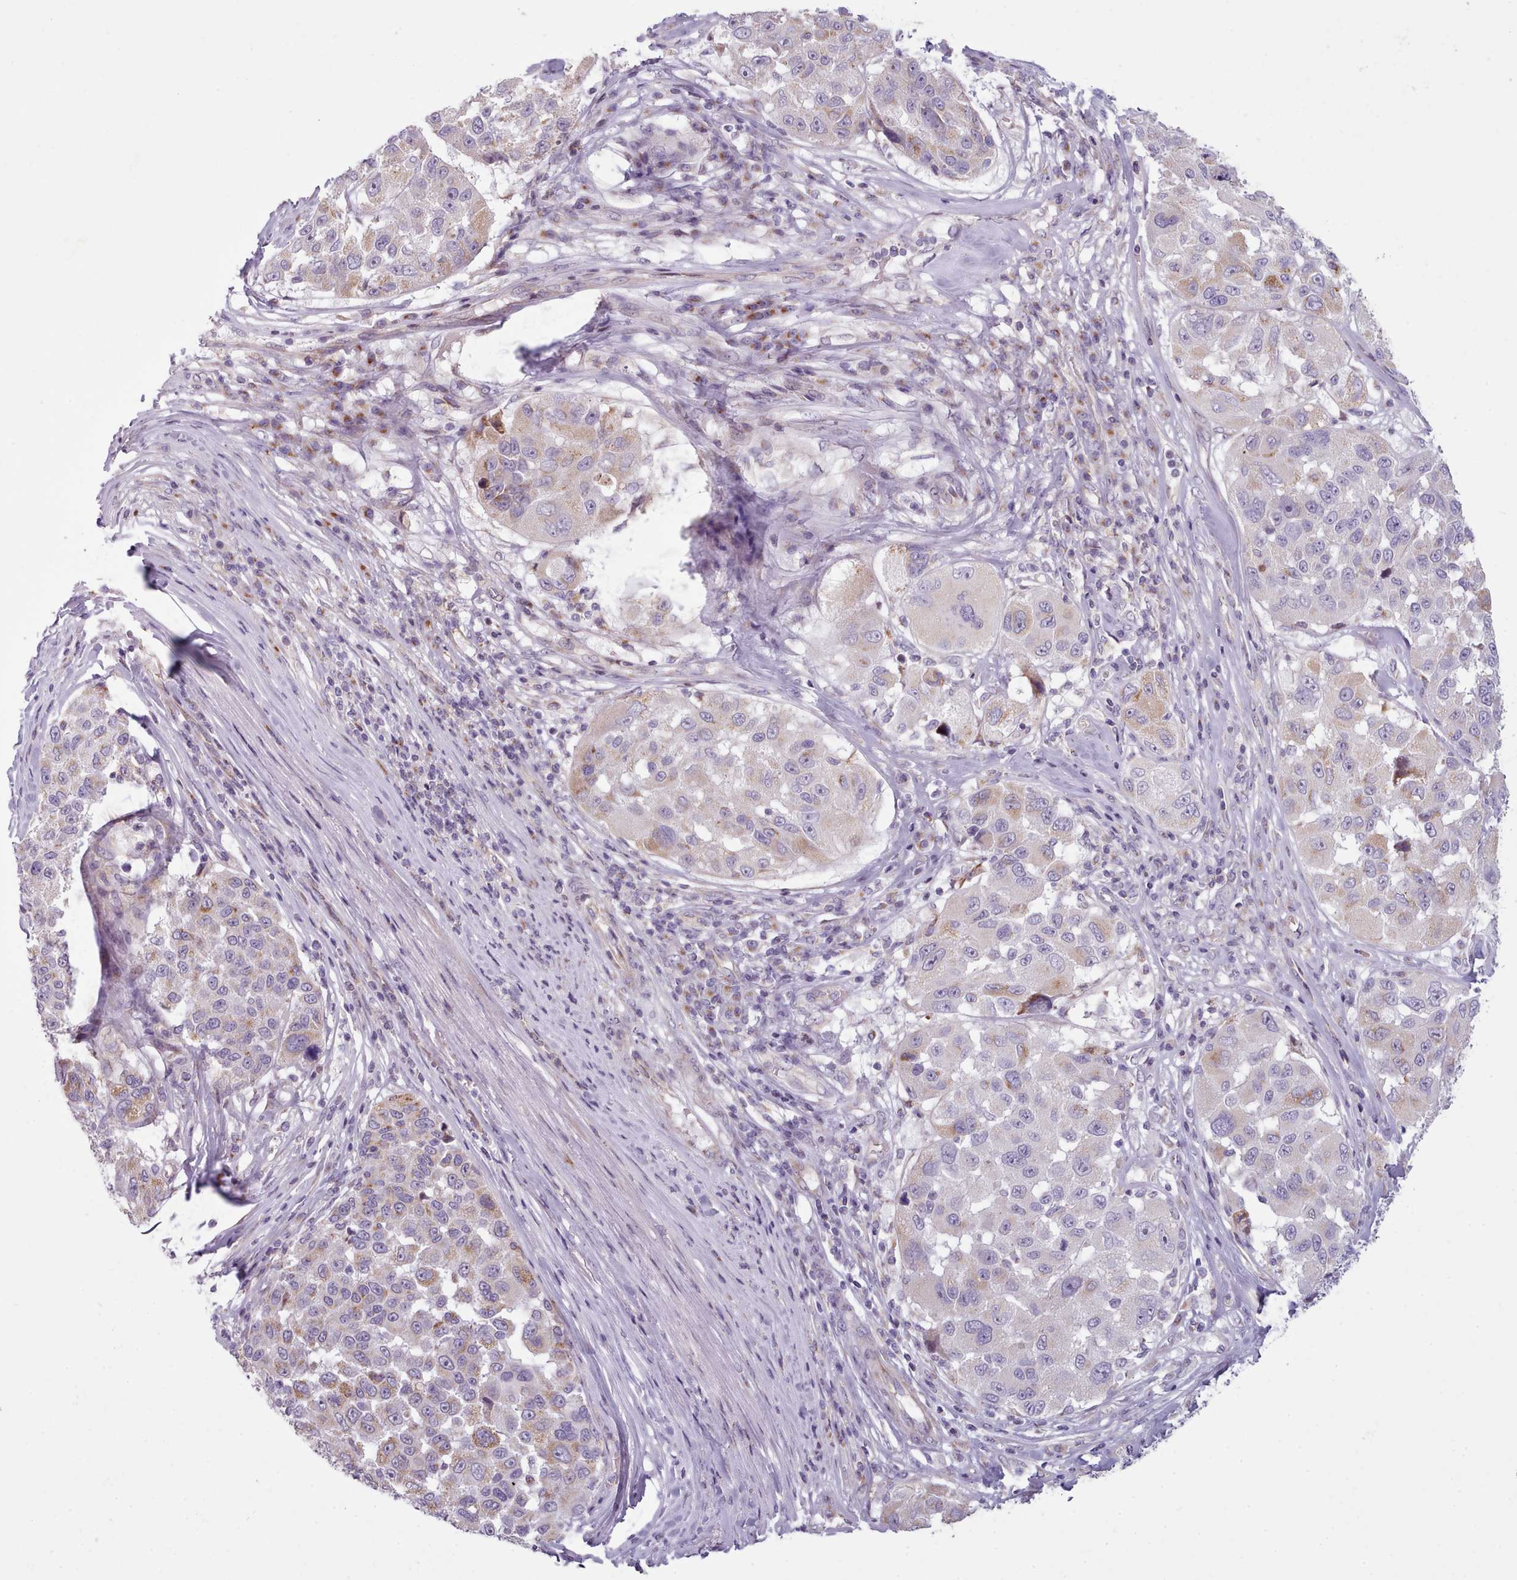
{"staining": {"intensity": "weak", "quantity": "25%-75%", "location": "cytoplasmic/membranous"}, "tissue": "melanoma", "cell_type": "Tumor cells", "image_type": "cancer", "snomed": [{"axis": "morphology", "description": "Malignant melanoma, NOS"}, {"axis": "topography", "description": "Skin"}], "caption": "Tumor cells reveal weak cytoplasmic/membranous positivity in approximately 25%-75% of cells in malignant melanoma. The protein is stained brown, and the nuclei are stained in blue (DAB IHC with brightfield microscopy, high magnification).", "gene": "SLC52A3", "patient": {"sex": "female", "age": 66}}